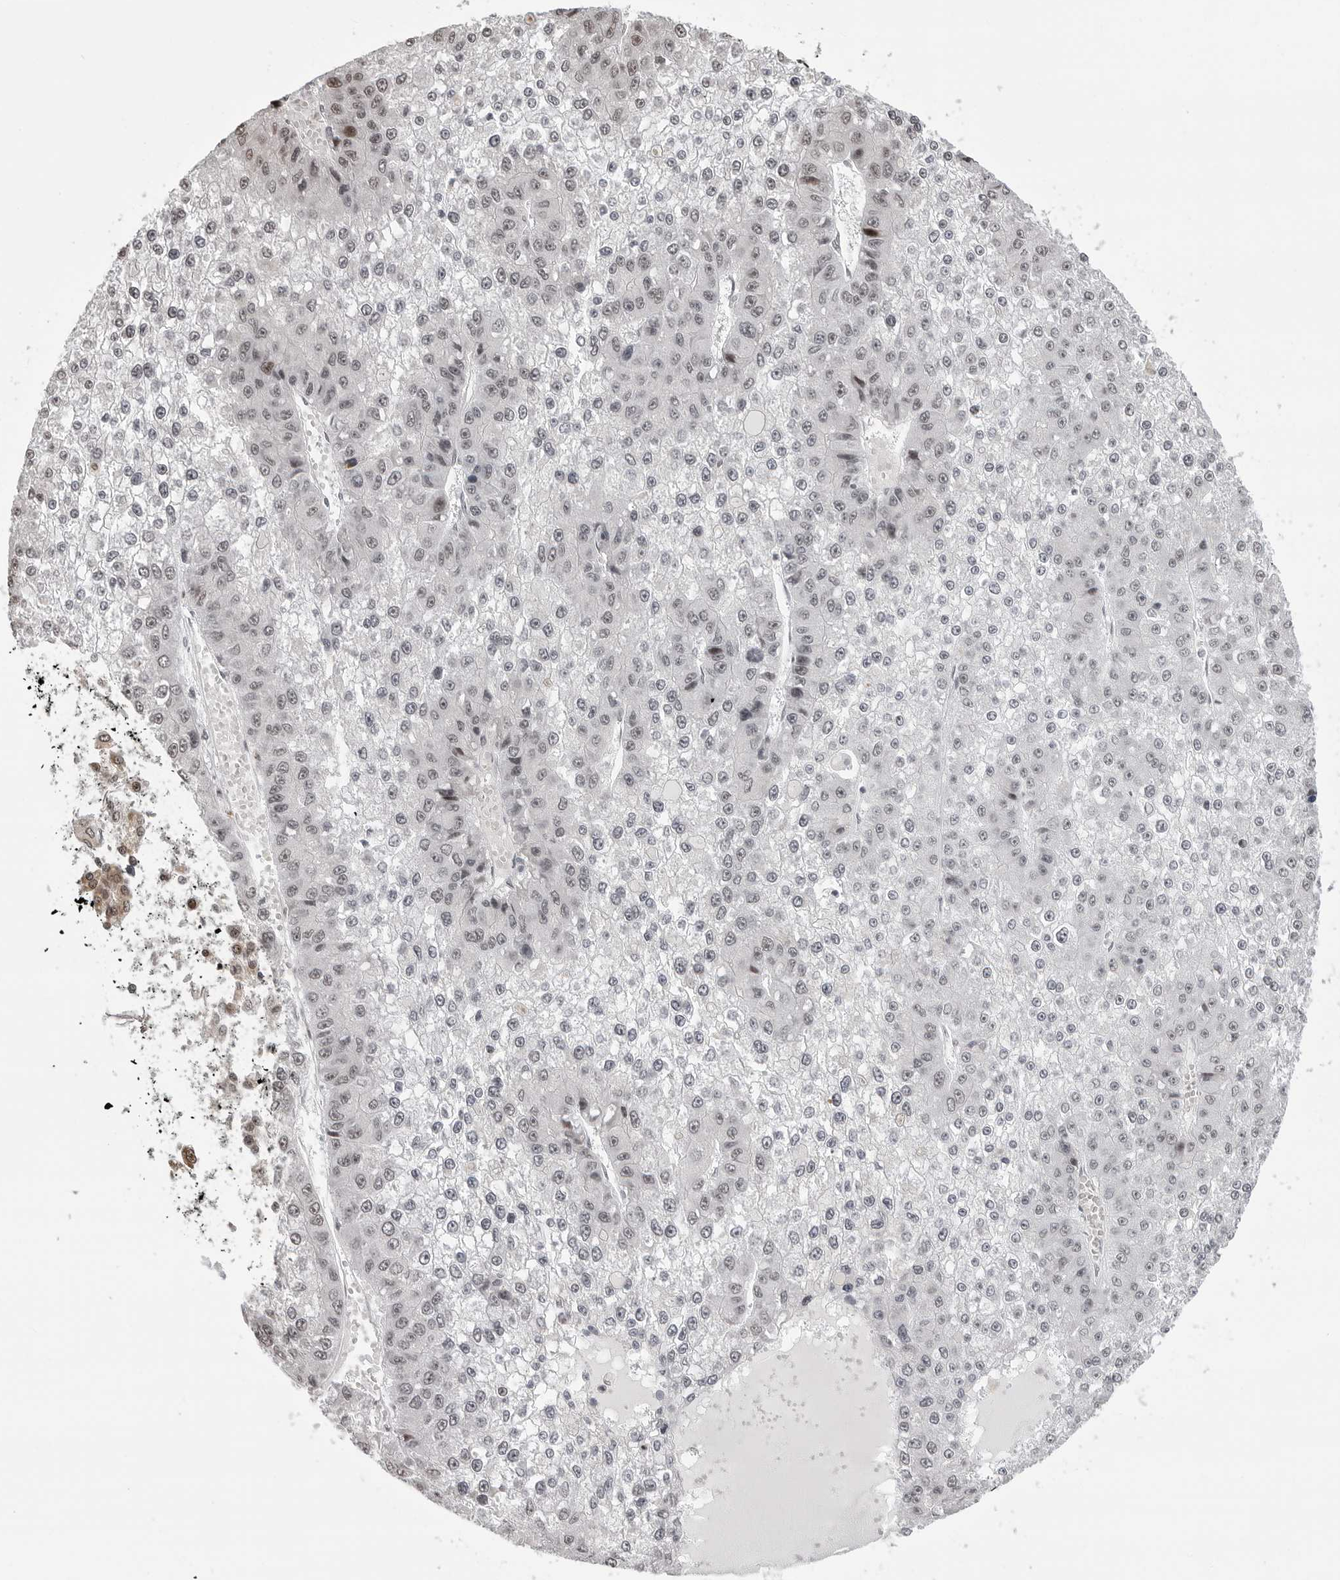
{"staining": {"intensity": "weak", "quantity": "<25%", "location": "nuclear"}, "tissue": "liver cancer", "cell_type": "Tumor cells", "image_type": "cancer", "snomed": [{"axis": "morphology", "description": "Carcinoma, Hepatocellular, NOS"}, {"axis": "topography", "description": "Liver"}], "caption": "Immunohistochemistry (IHC) histopathology image of hepatocellular carcinoma (liver) stained for a protein (brown), which displays no positivity in tumor cells.", "gene": "PHF3", "patient": {"sex": "female", "age": 73}}